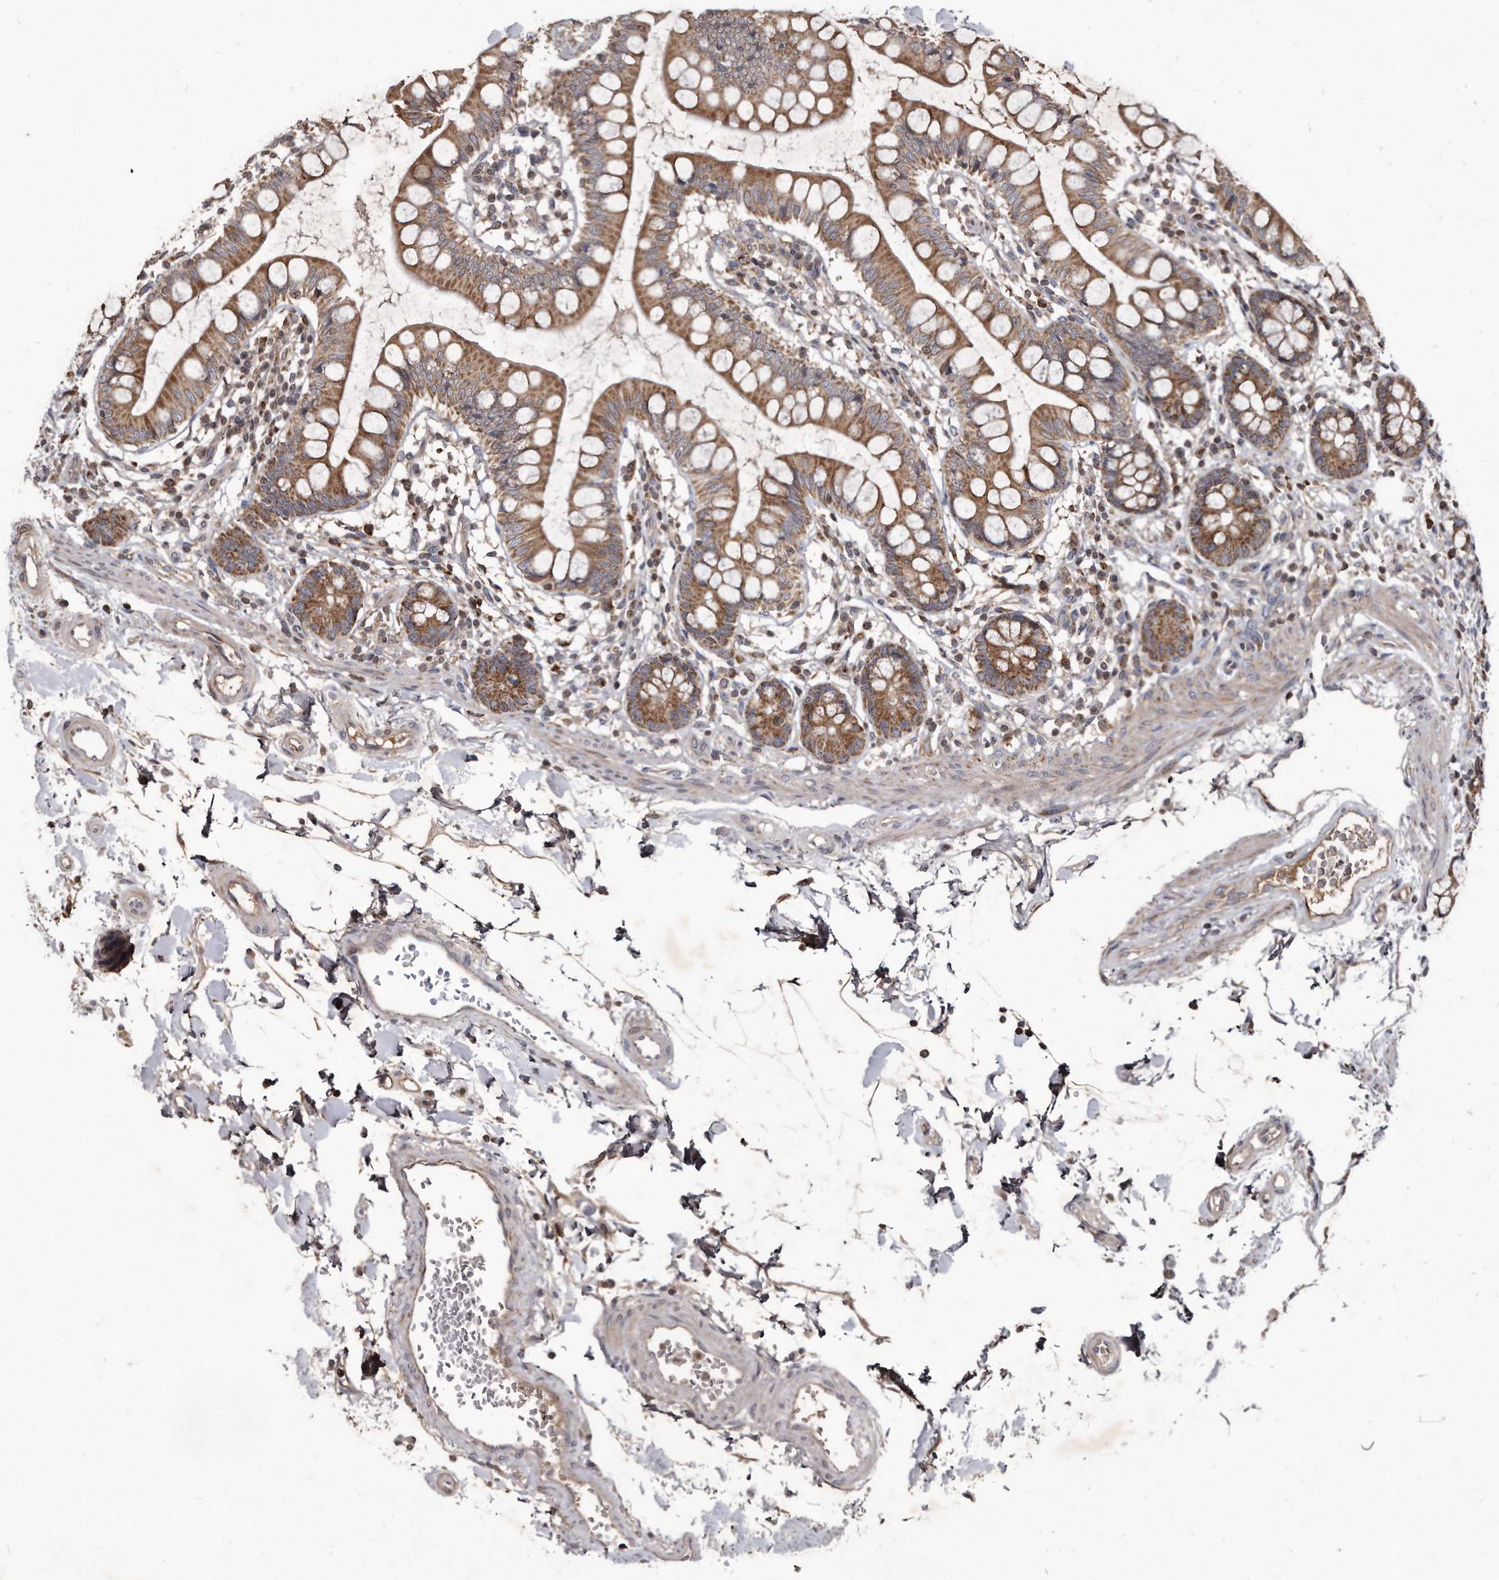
{"staining": {"intensity": "moderate", "quantity": ">75%", "location": "cytoplasmic/membranous"}, "tissue": "small intestine", "cell_type": "Glandular cells", "image_type": "normal", "snomed": [{"axis": "morphology", "description": "Normal tissue, NOS"}, {"axis": "topography", "description": "Small intestine"}], "caption": "Immunohistochemical staining of normal human small intestine demonstrates medium levels of moderate cytoplasmic/membranous expression in about >75% of glandular cells.", "gene": "FAM136A", "patient": {"sex": "female", "age": 84}}